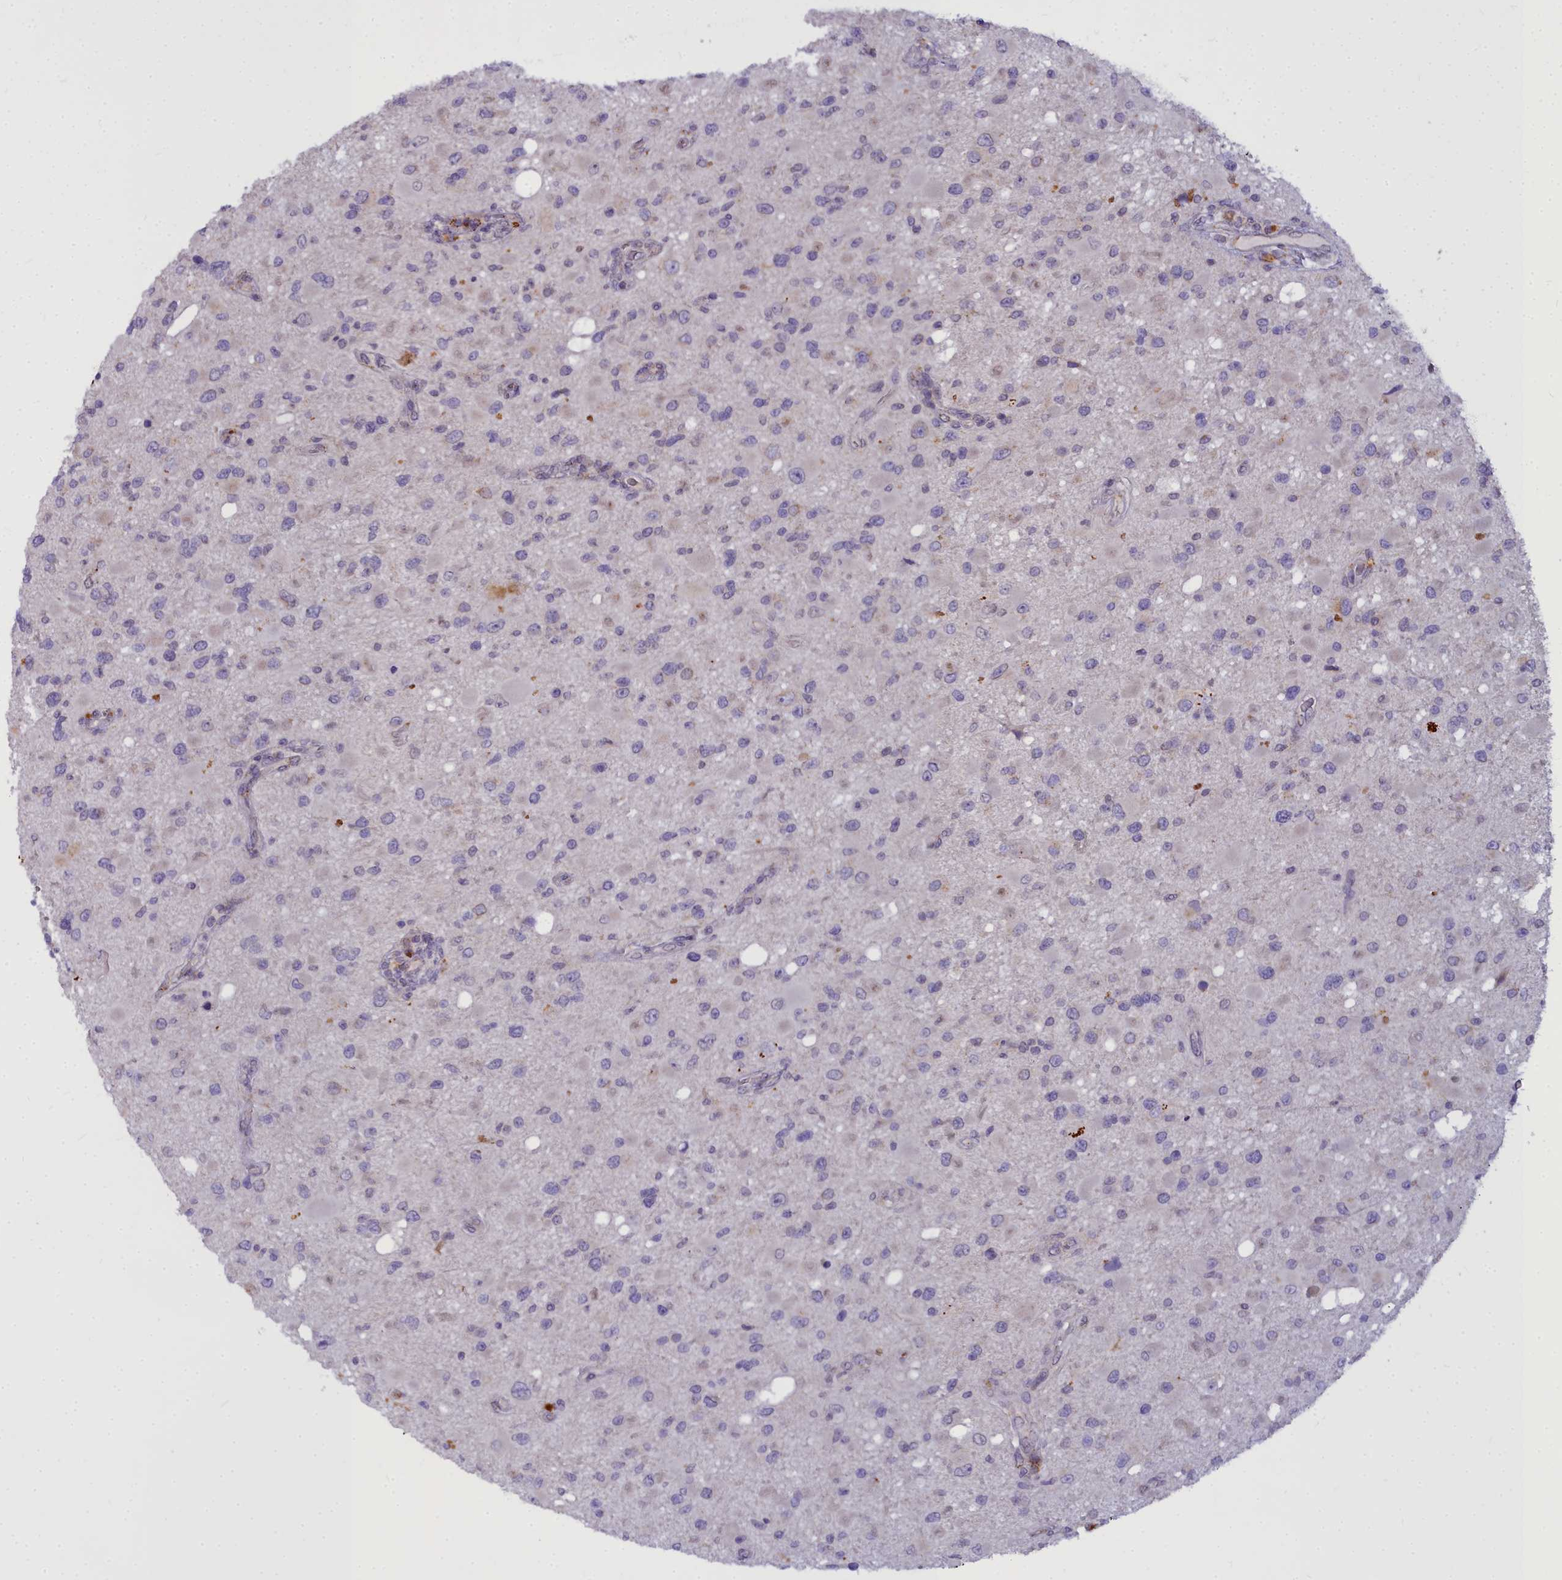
{"staining": {"intensity": "negative", "quantity": "none", "location": "none"}, "tissue": "glioma", "cell_type": "Tumor cells", "image_type": "cancer", "snomed": [{"axis": "morphology", "description": "Glioma, malignant, High grade"}, {"axis": "topography", "description": "Brain"}], "caption": "The immunohistochemistry (IHC) histopathology image has no significant positivity in tumor cells of glioma tissue.", "gene": "WDPCP", "patient": {"sex": "male", "age": 53}}